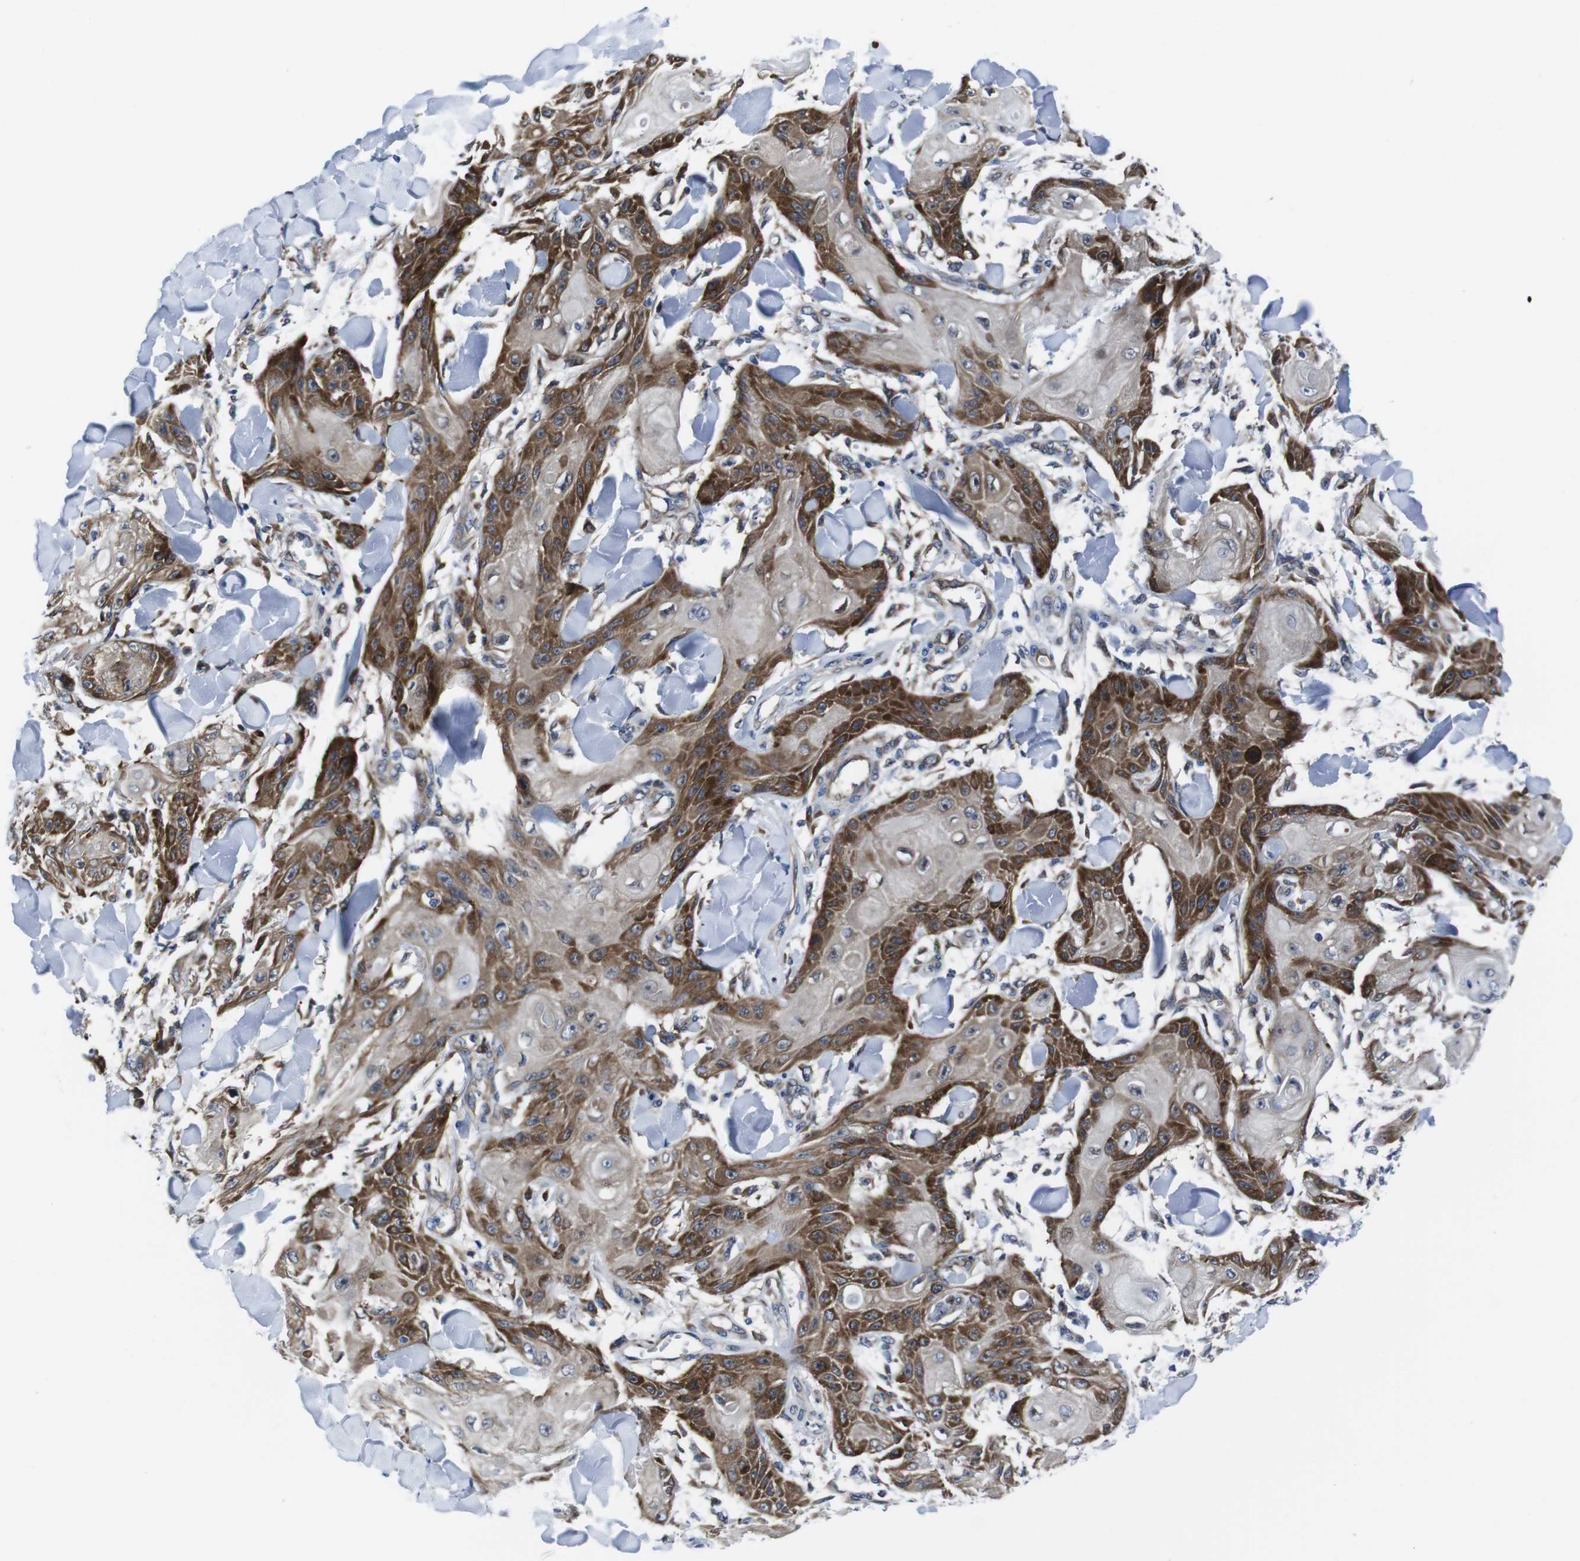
{"staining": {"intensity": "strong", "quantity": ">75%", "location": "cytoplasmic/membranous"}, "tissue": "skin cancer", "cell_type": "Tumor cells", "image_type": "cancer", "snomed": [{"axis": "morphology", "description": "Squamous cell carcinoma, NOS"}, {"axis": "topography", "description": "Skin"}], "caption": "A photomicrograph of human skin squamous cell carcinoma stained for a protein demonstrates strong cytoplasmic/membranous brown staining in tumor cells.", "gene": "EIF4A1", "patient": {"sex": "male", "age": 74}}